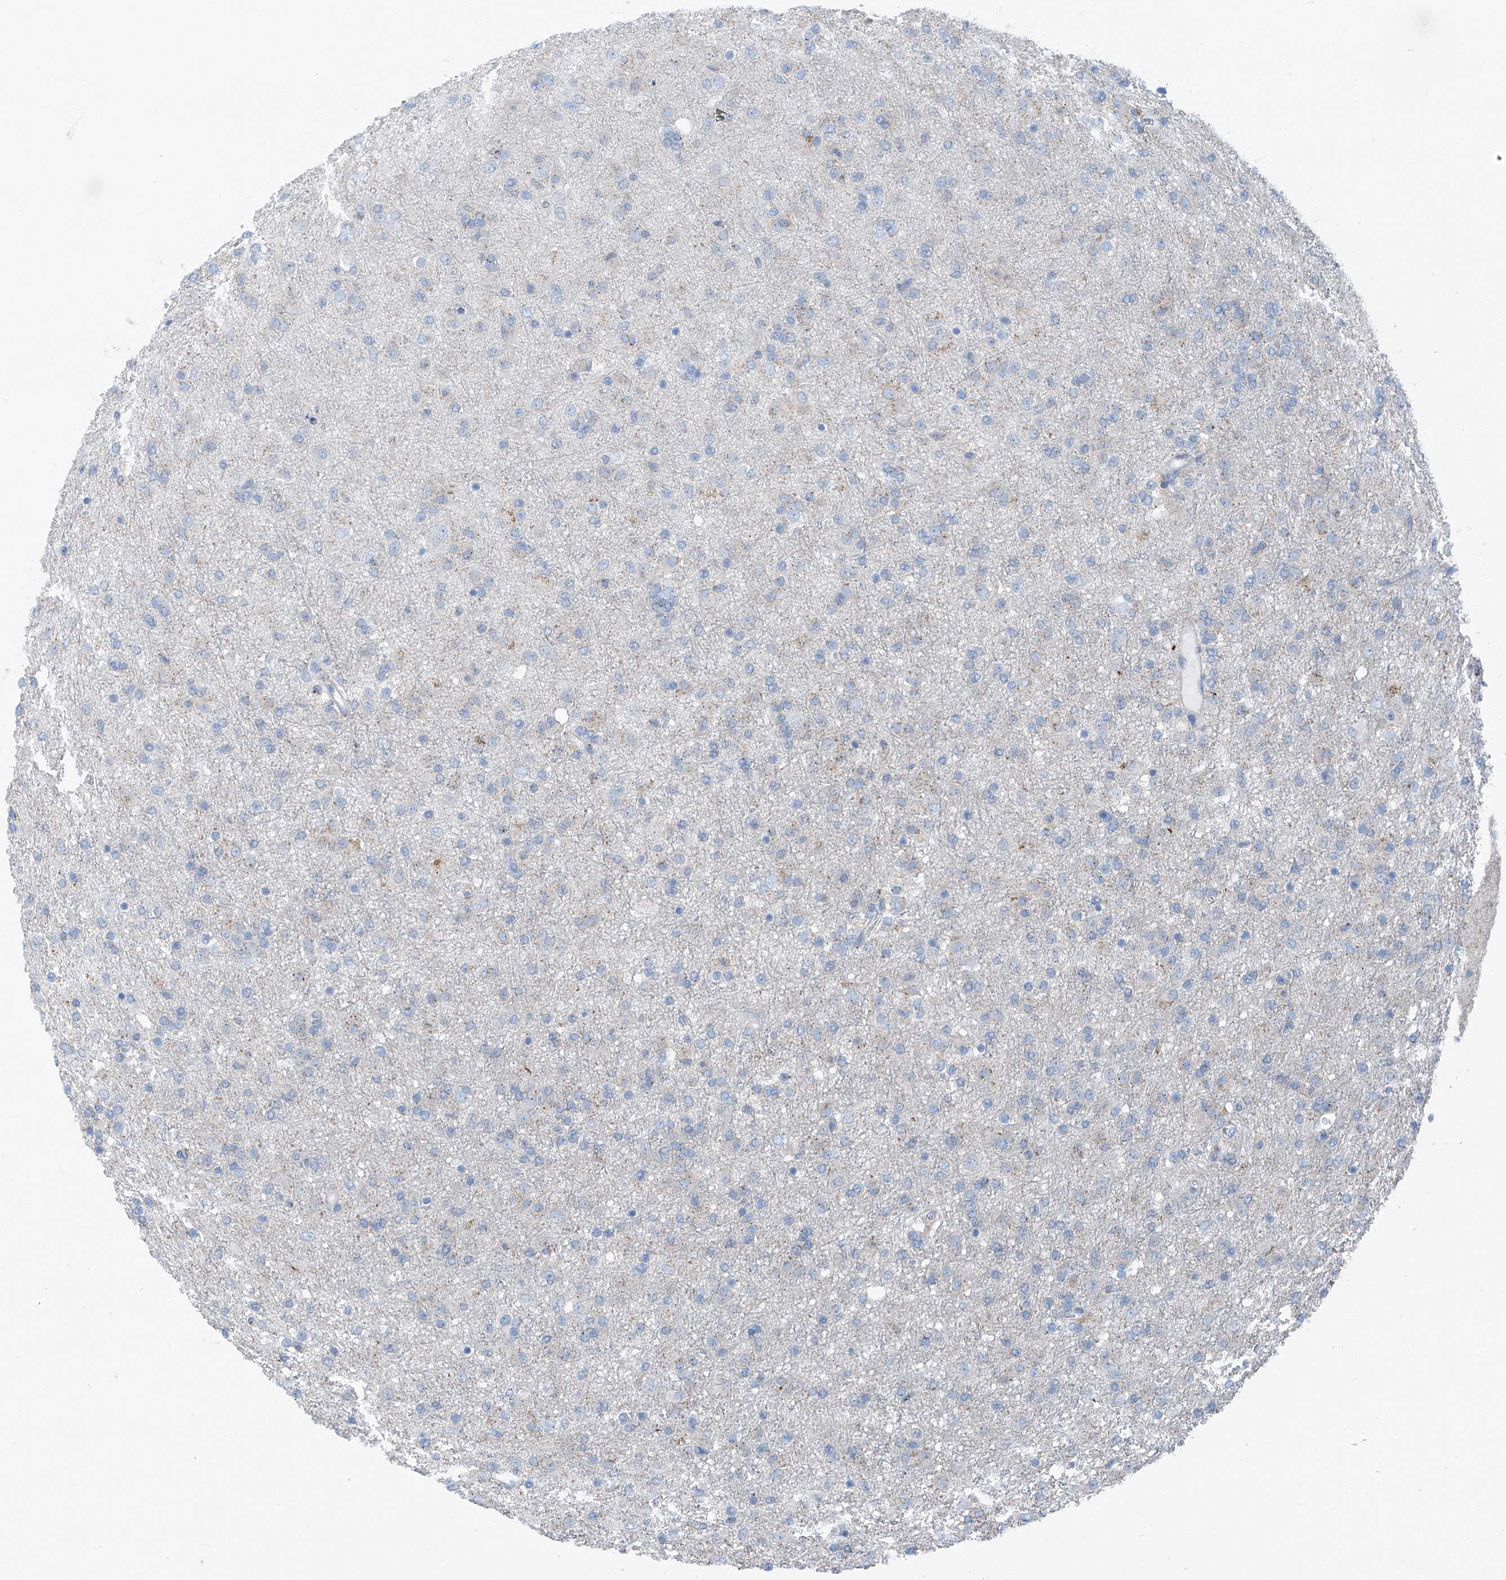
{"staining": {"intensity": "negative", "quantity": "none", "location": "none"}, "tissue": "glioma", "cell_type": "Tumor cells", "image_type": "cancer", "snomed": [{"axis": "morphology", "description": "Glioma, malignant, Low grade"}, {"axis": "topography", "description": "Brain"}], "caption": "Tumor cells show no significant staining in low-grade glioma (malignant).", "gene": "CHMP2B", "patient": {"sex": "male", "age": 65}}